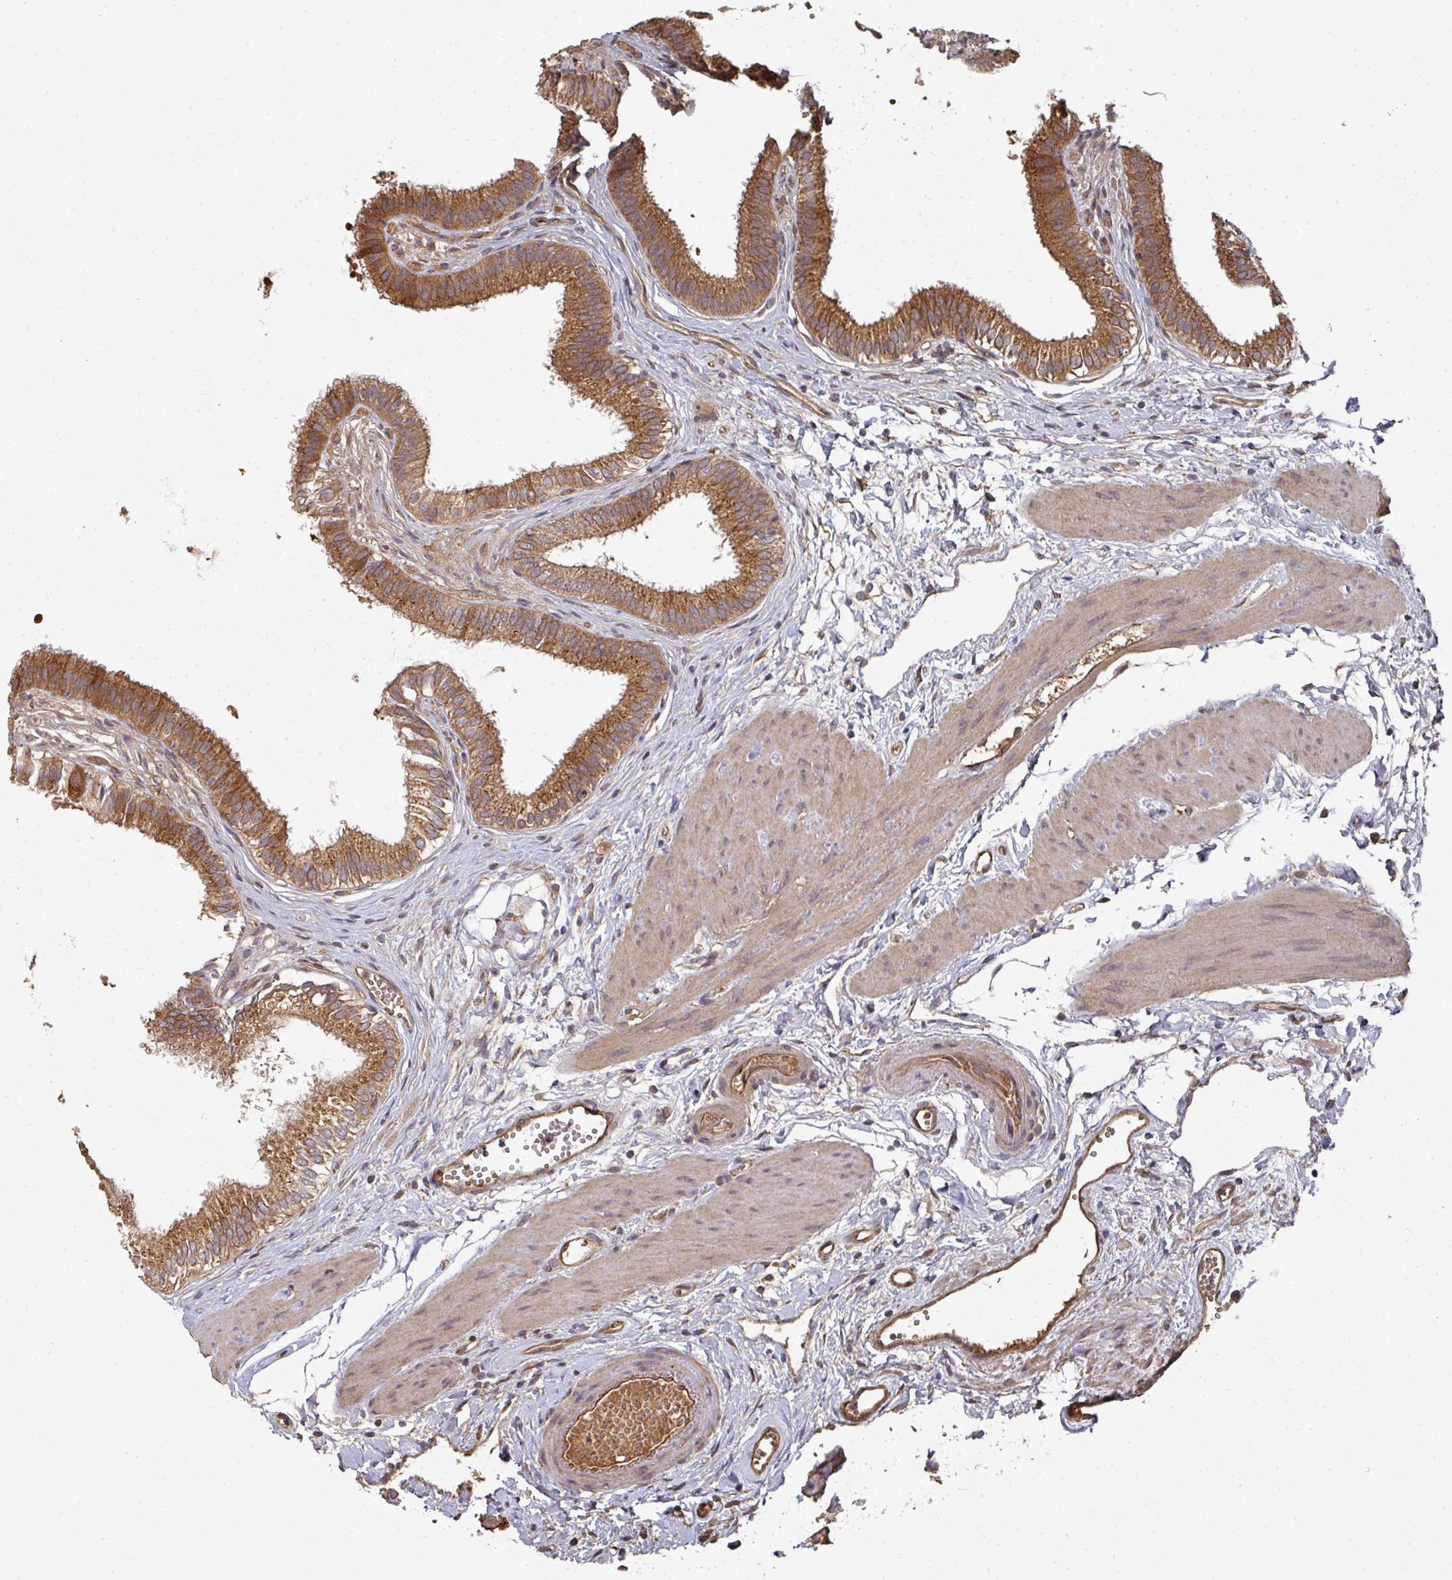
{"staining": {"intensity": "strong", "quantity": ">75%", "location": "cytoplasmic/membranous"}, "tissue": "gallbladder", "cell_type": "Glandular cells", "image_type": "normal", "snomed": [{"axis": "morphology", "description": "Normal tissue, NOS"}, {"axis": "topography", "description": "Gallbladder"}], "caption": "Immunohistochemistry (IHC) histopathology image of unremarkable gallbladder: gallbladder stained using immunohistochemistry (IHC) shows high levels of strong protein expression localized specifically in the cytoplasmic/membranous of glandular cells, appearing as a cytoplasmic/membranous brown color.", "gene": "EDEM2", "patient": {"sex": "female", "age": 54}}